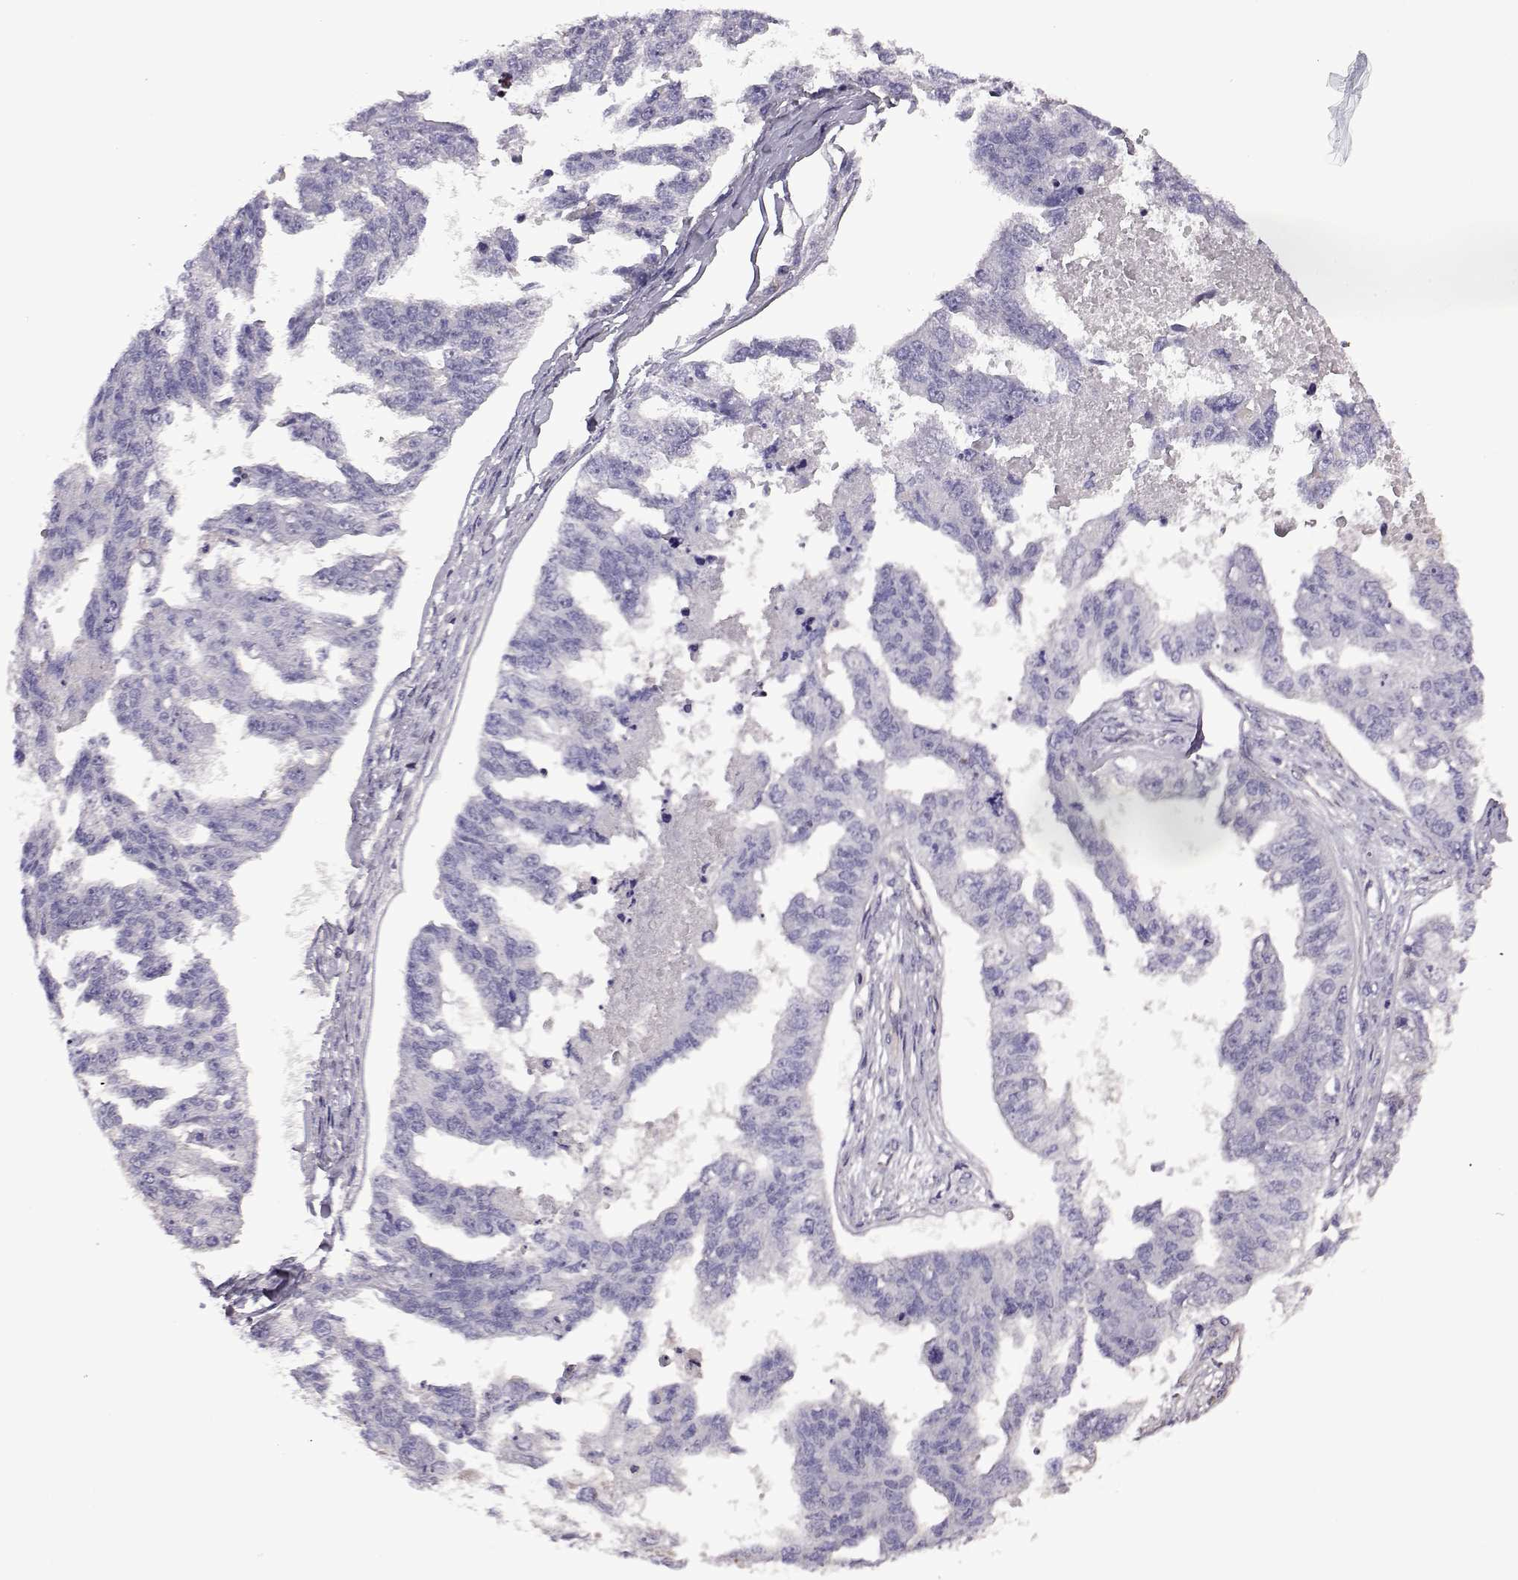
{"staining": {"intensity": "negative", "quantity": "none", "location": "none"}, "tissue": "ovarian cancer", "cell_type": "Tumor cells", "image_type": "cancer", "snomed": [{"axis": "morphology", "description": "Cystadenocarcinoma, serous, NOS"}, {"axis": "topography", "description": "Ovary"}], "caption": "Immunohistochemical staining of ovarian cancer (serous cystadenocarcinoma) exhibits no significant expression in tumor cells. (IHC, brightfield microscopy, high magnification).", "gene": "EDDM3B", "patient": {"sex": "female", "age": 58}}